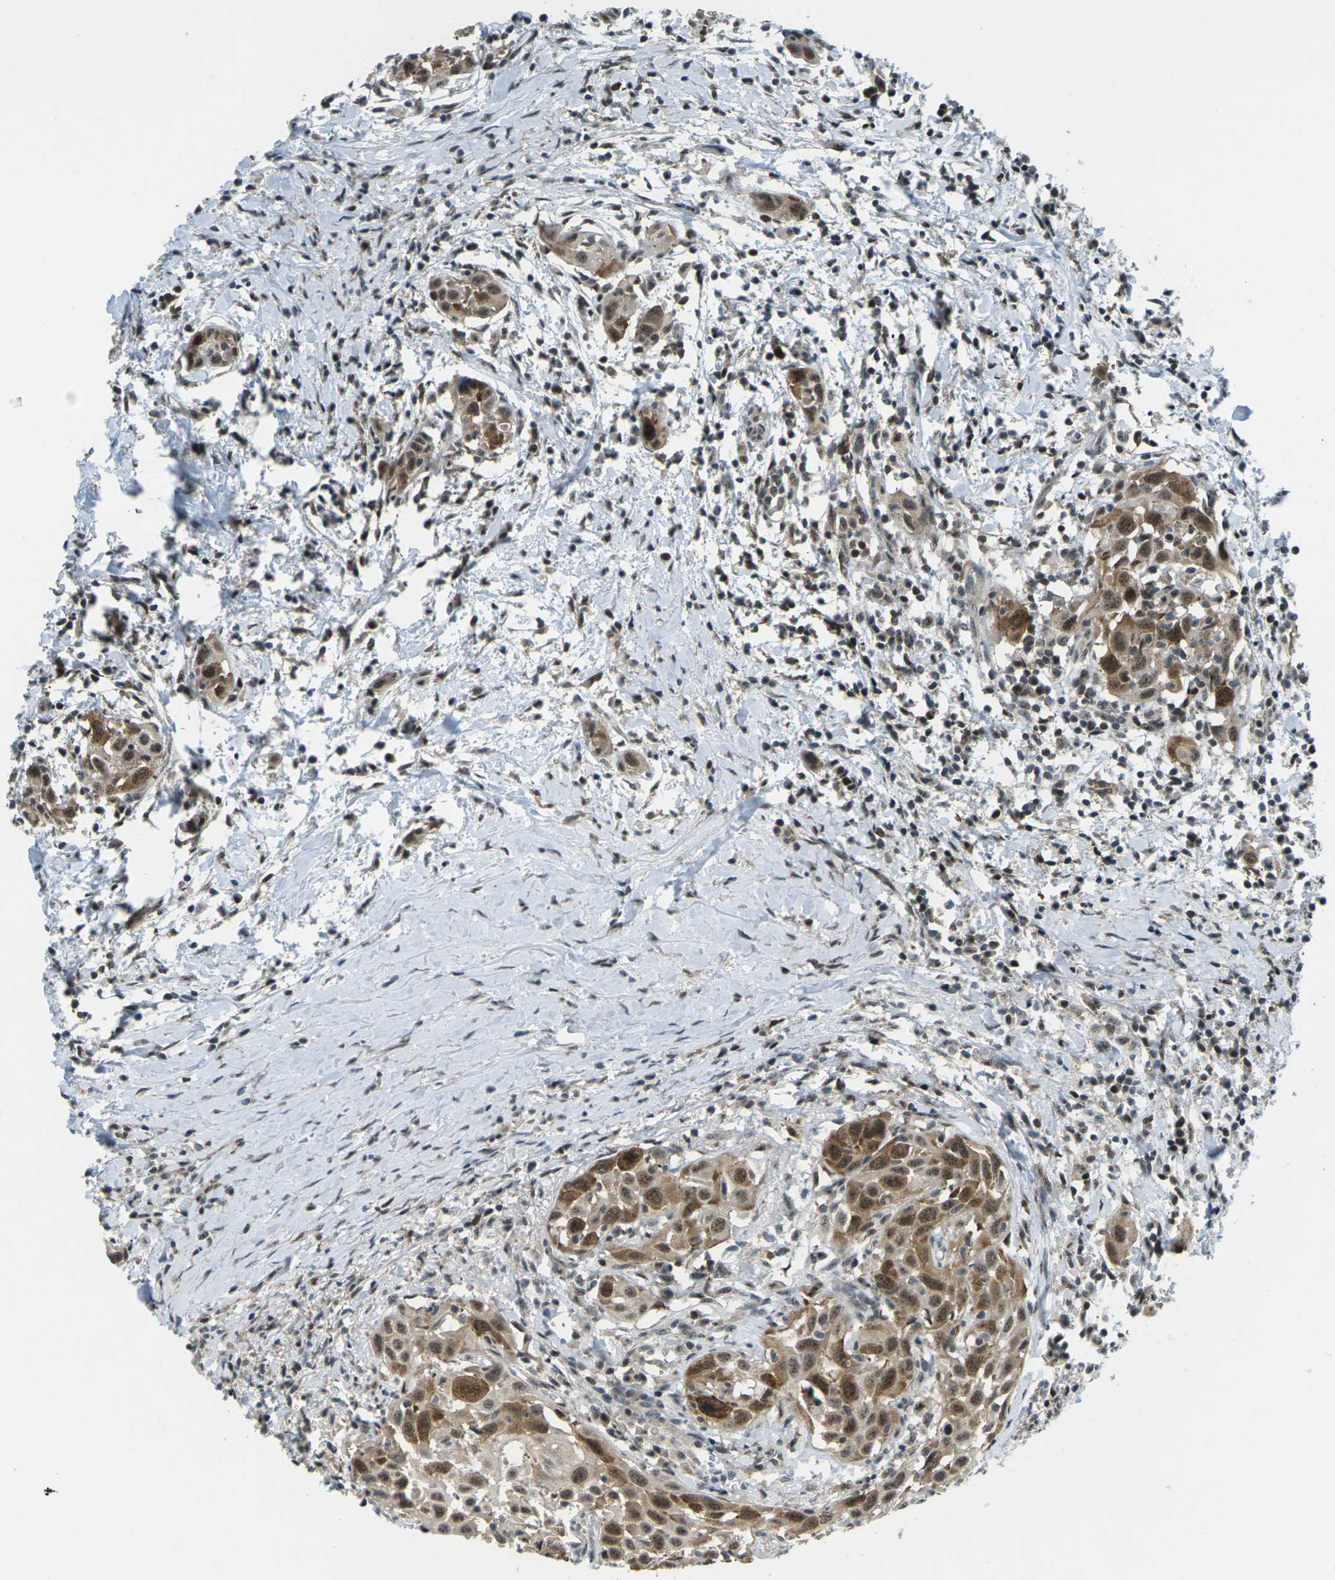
{"staining": {"intensity": "moderate", "quantity": ">75%", "location": "cytoplasmic/membranous,nuclear"}, "tissue": "head and neck cancer", "cell_type": "Tumor cells", "image_type": "cancer", "snomed": [{"axis": "morphology", "description": "Squamous cell carcinoma, NOS"}, {"axis": "topography", "description": "Oral tissue"}, {"axis": "topography", "description": "Head-Neck"}], "caption": "Protein expression analysis of head and neck cancer reveals moderate cytoplasmic/membranous and nuclear staining in approximately >75% of tumor cells.", "gene": "UBE2S", "patient": {"sex": "female", "age": 50}}